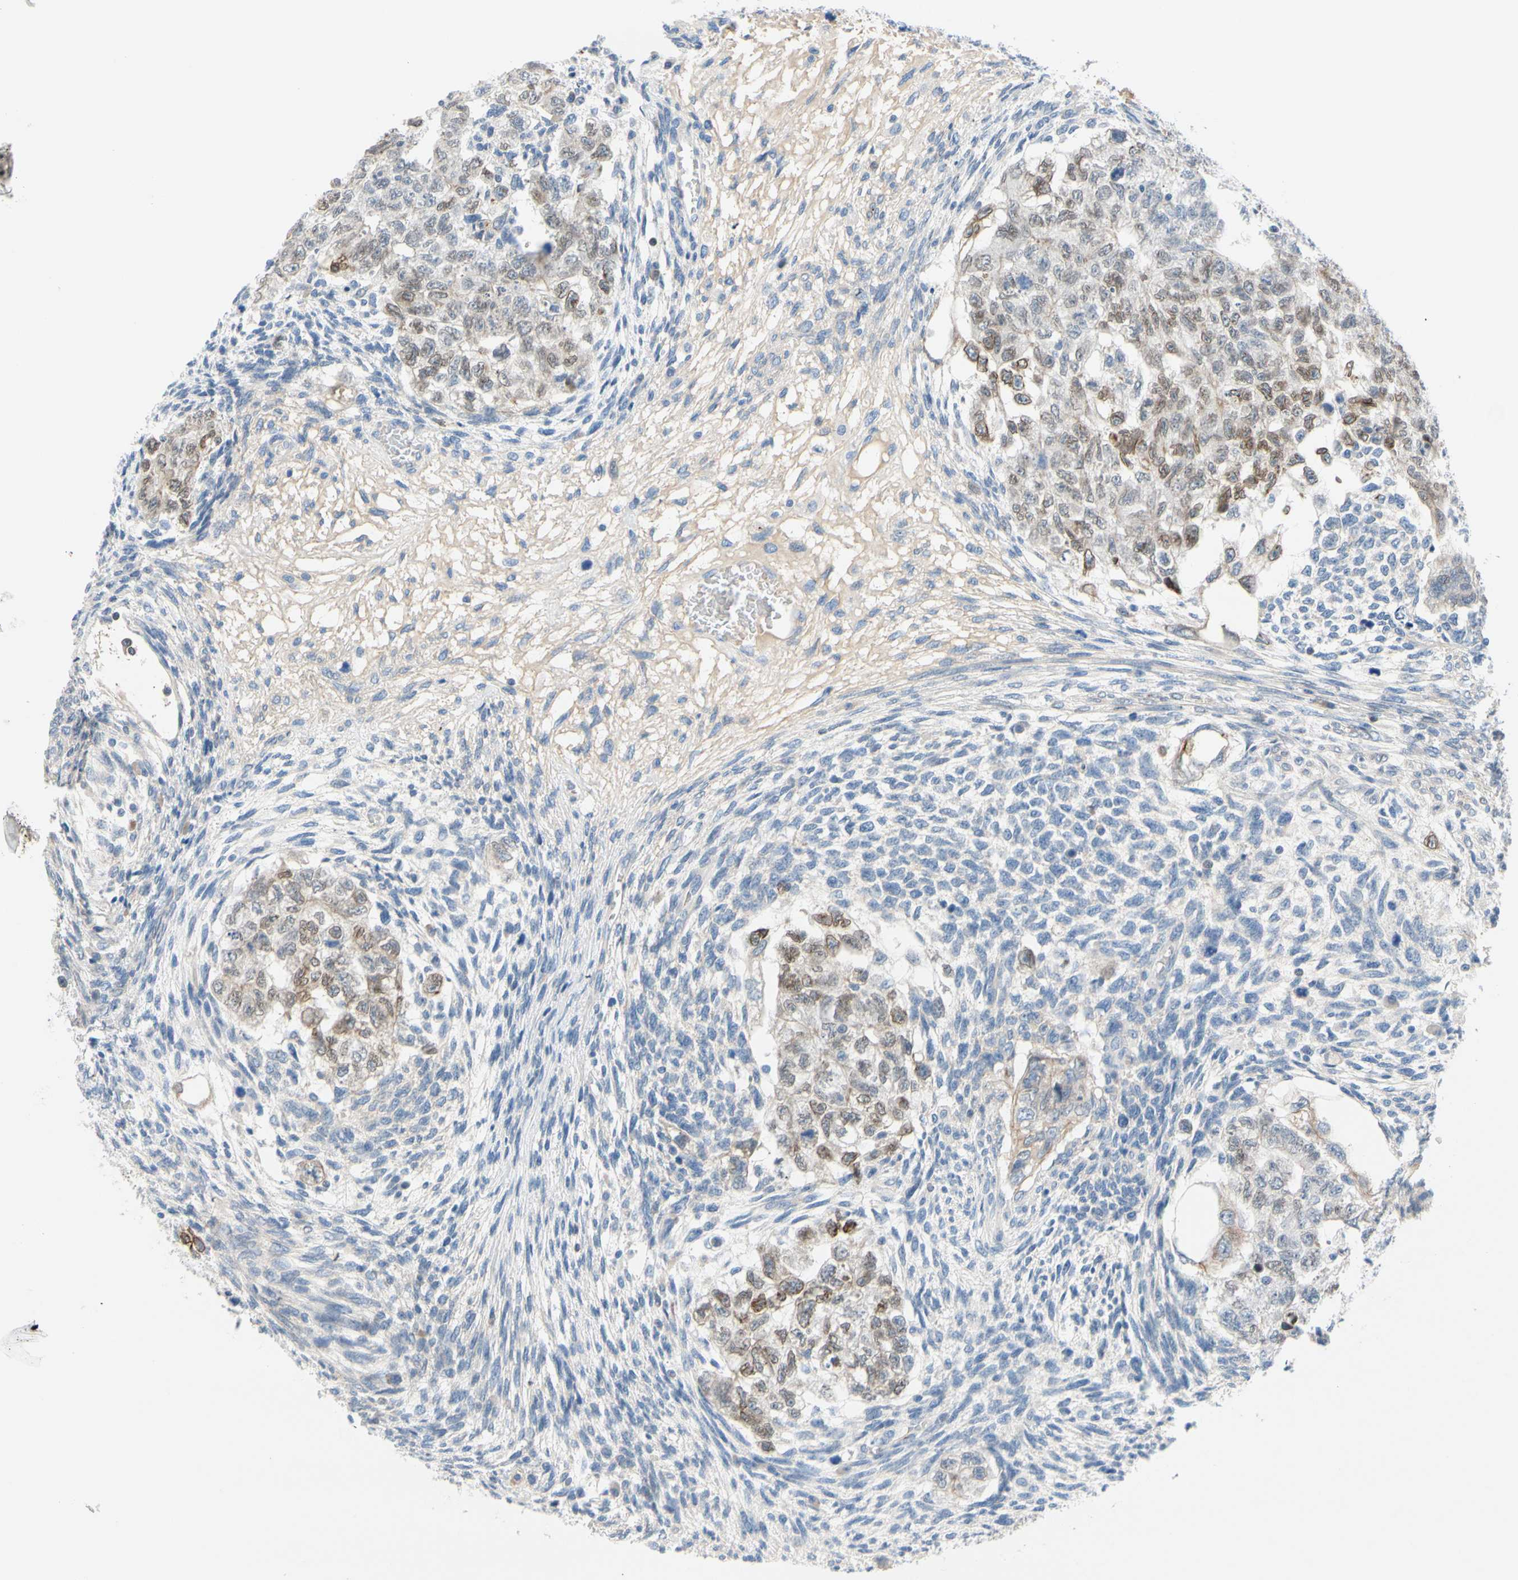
{"staining": {"intensity": "weak", "quantity": "25%-75%", "location": "cytoplasmic/membranous,nuclear"}, "tissue": "testis cancer", "cell_type": "Tumor cells", "image_type": "cancer", "snomed": [{"axis": "morphology", "description": "Normal tissue, NOS"}, {"axis": "morphology", "description": "Carcinoma, Embryonal, NOS"}, {"axis": "topography", "description": "Testis"}], "caption": "An immunohistochemistry (IHC) histopathology image of tumor tissue is shown. Protein staining in brown shows weak cytoplasmic/membranous and nuclear positivity in testis cancer within tumor cells. The protein is shown in brown color, while the nuclei are stained blue.", "gene": "ZNF132", "patient": {"sex": "male", "age": 36}}